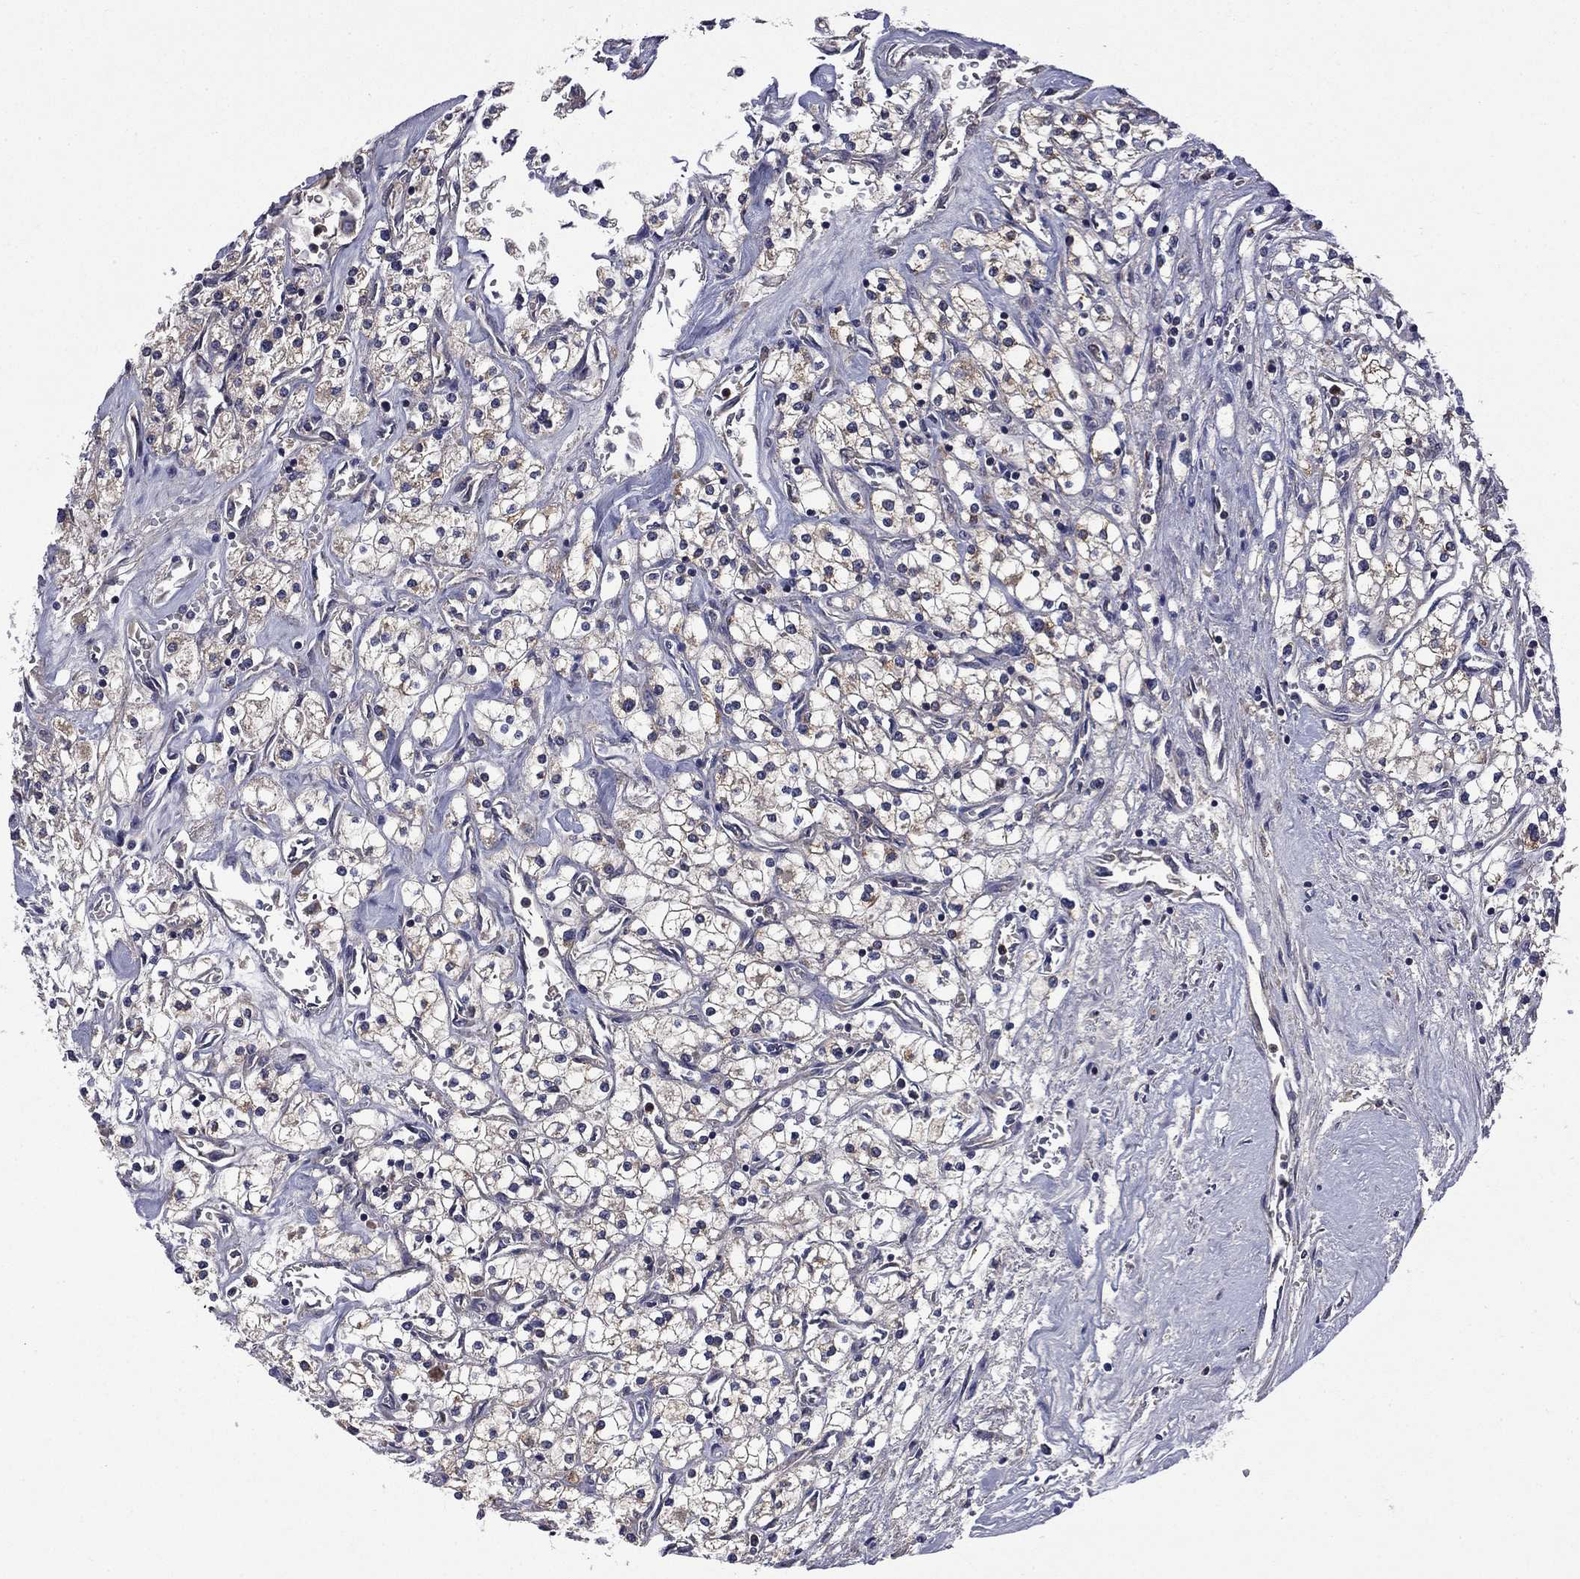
{"staining": {"intensity": "weak", "quantity": "25%-75%", "location": "cytoplasmic/membranous"}, "tissue": "renal cancer", "cell_type": "Tumor cells", "image_type": "cancer", "snomed": [{"axis": "morphology", "description": "Adenocarcinoma, NOS"}, {"axis": "topography", "description": "Kidney"}], "caption": "Renal cancer (adenocarcinoma) stained for a protein demonstrates weak cytoplasmic/membranous positivity in tumor cells.", "gene": "CEACAM7", "patient": {"sex": "male", "age": 80}}